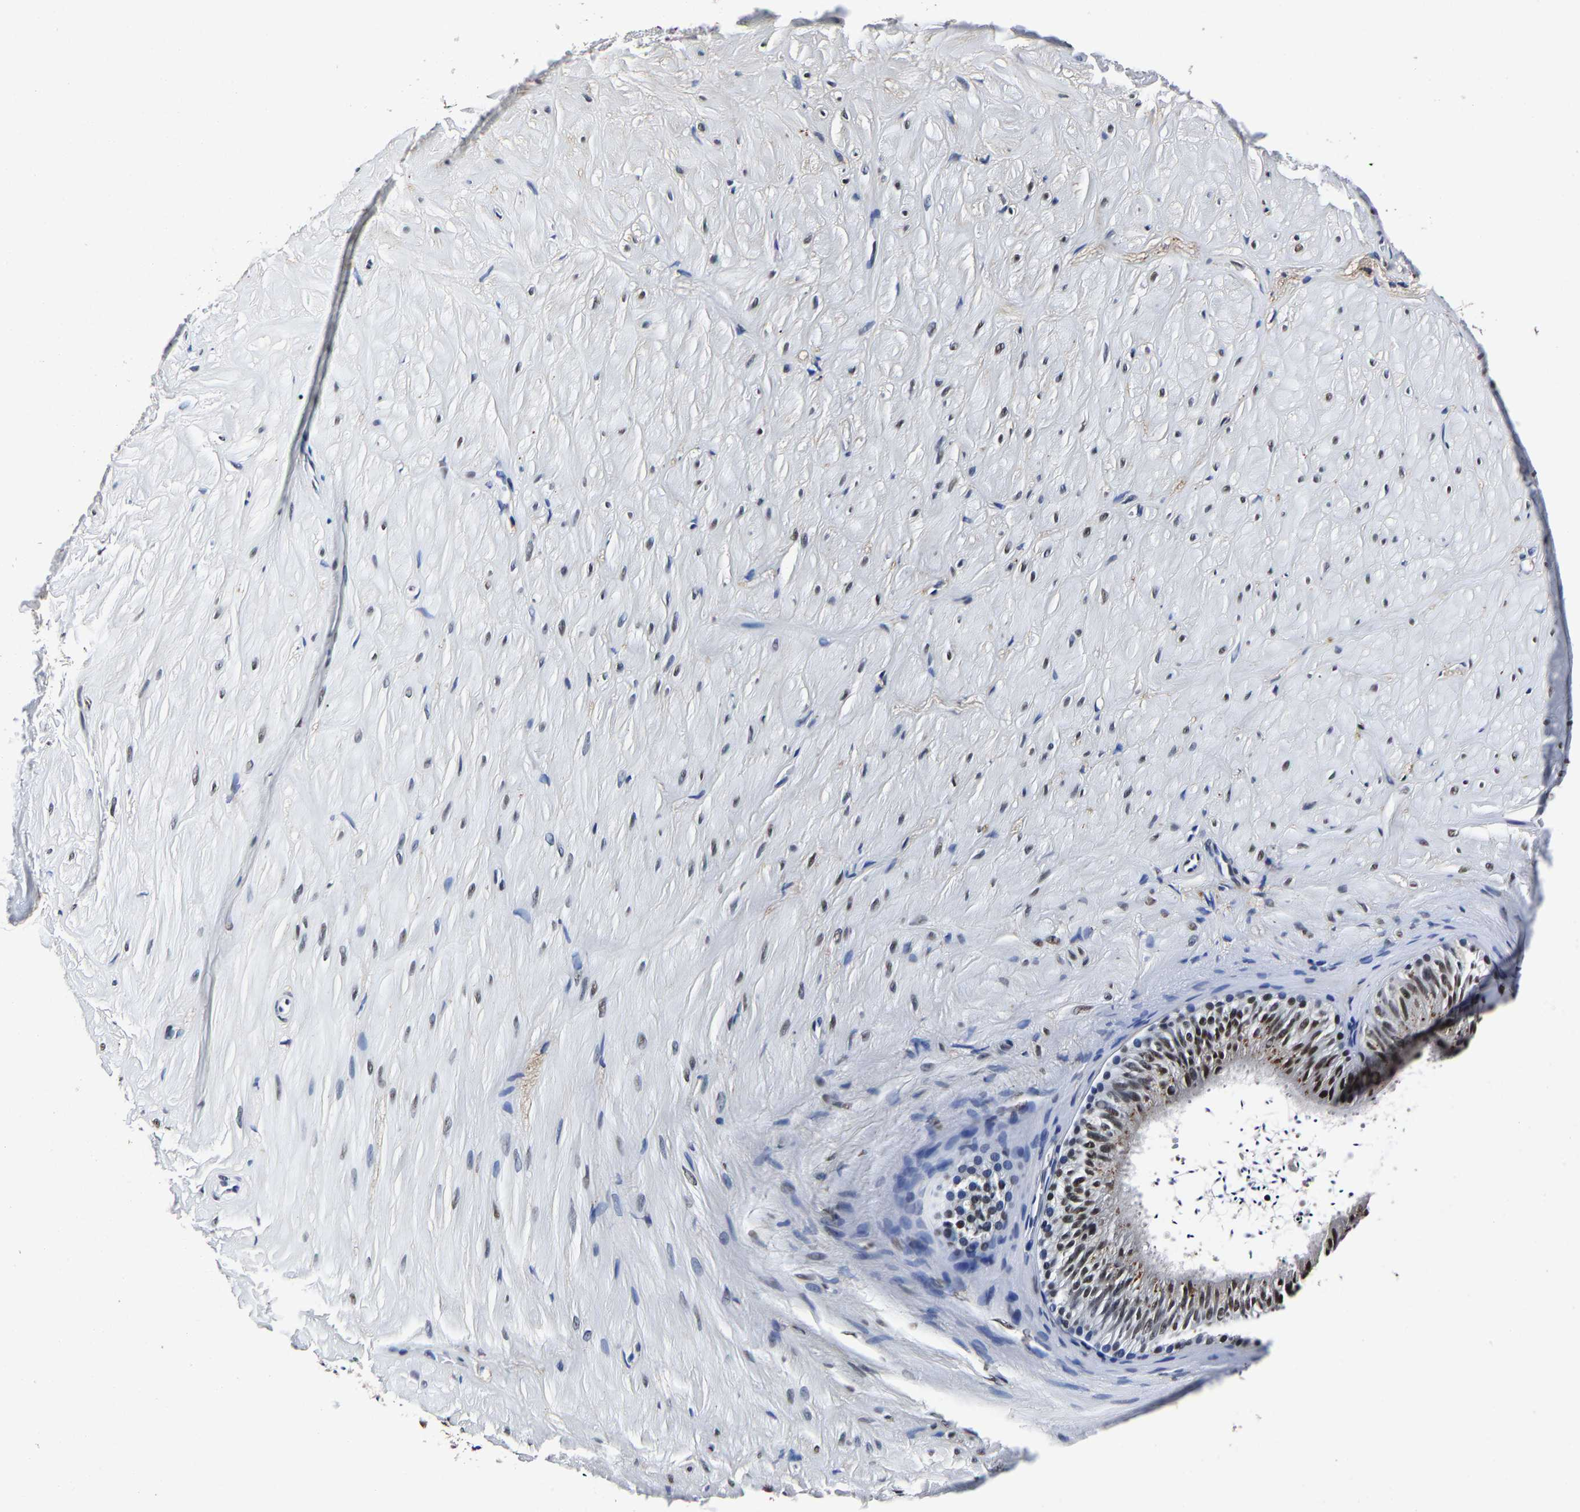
{"staining": {"intensity": "moderate", "quantity": ">75%", "location": "nuclear"}, "tissue": "adipose tissue", "cell_type": "Adipocytes", "image_type": "normal", "snomed": [{"axis": "morphology", "description": "Normal tissue, NOS"}, {"axis": "topography", "description": "Adipose tissue"}, {"axis": "topography", "description": "Vascular tissue"}, {"axis": "topography", "description": "Peripheral nerve tissue"}], "caption": "Immunohistochemical staining of unremarkable human adipose tissue exhibits >75% levels of moderate nuclear protein staining in about >75% of adipocytes.", "gene": "RBM45", "patient": {"sex": "male", "age": 25}}